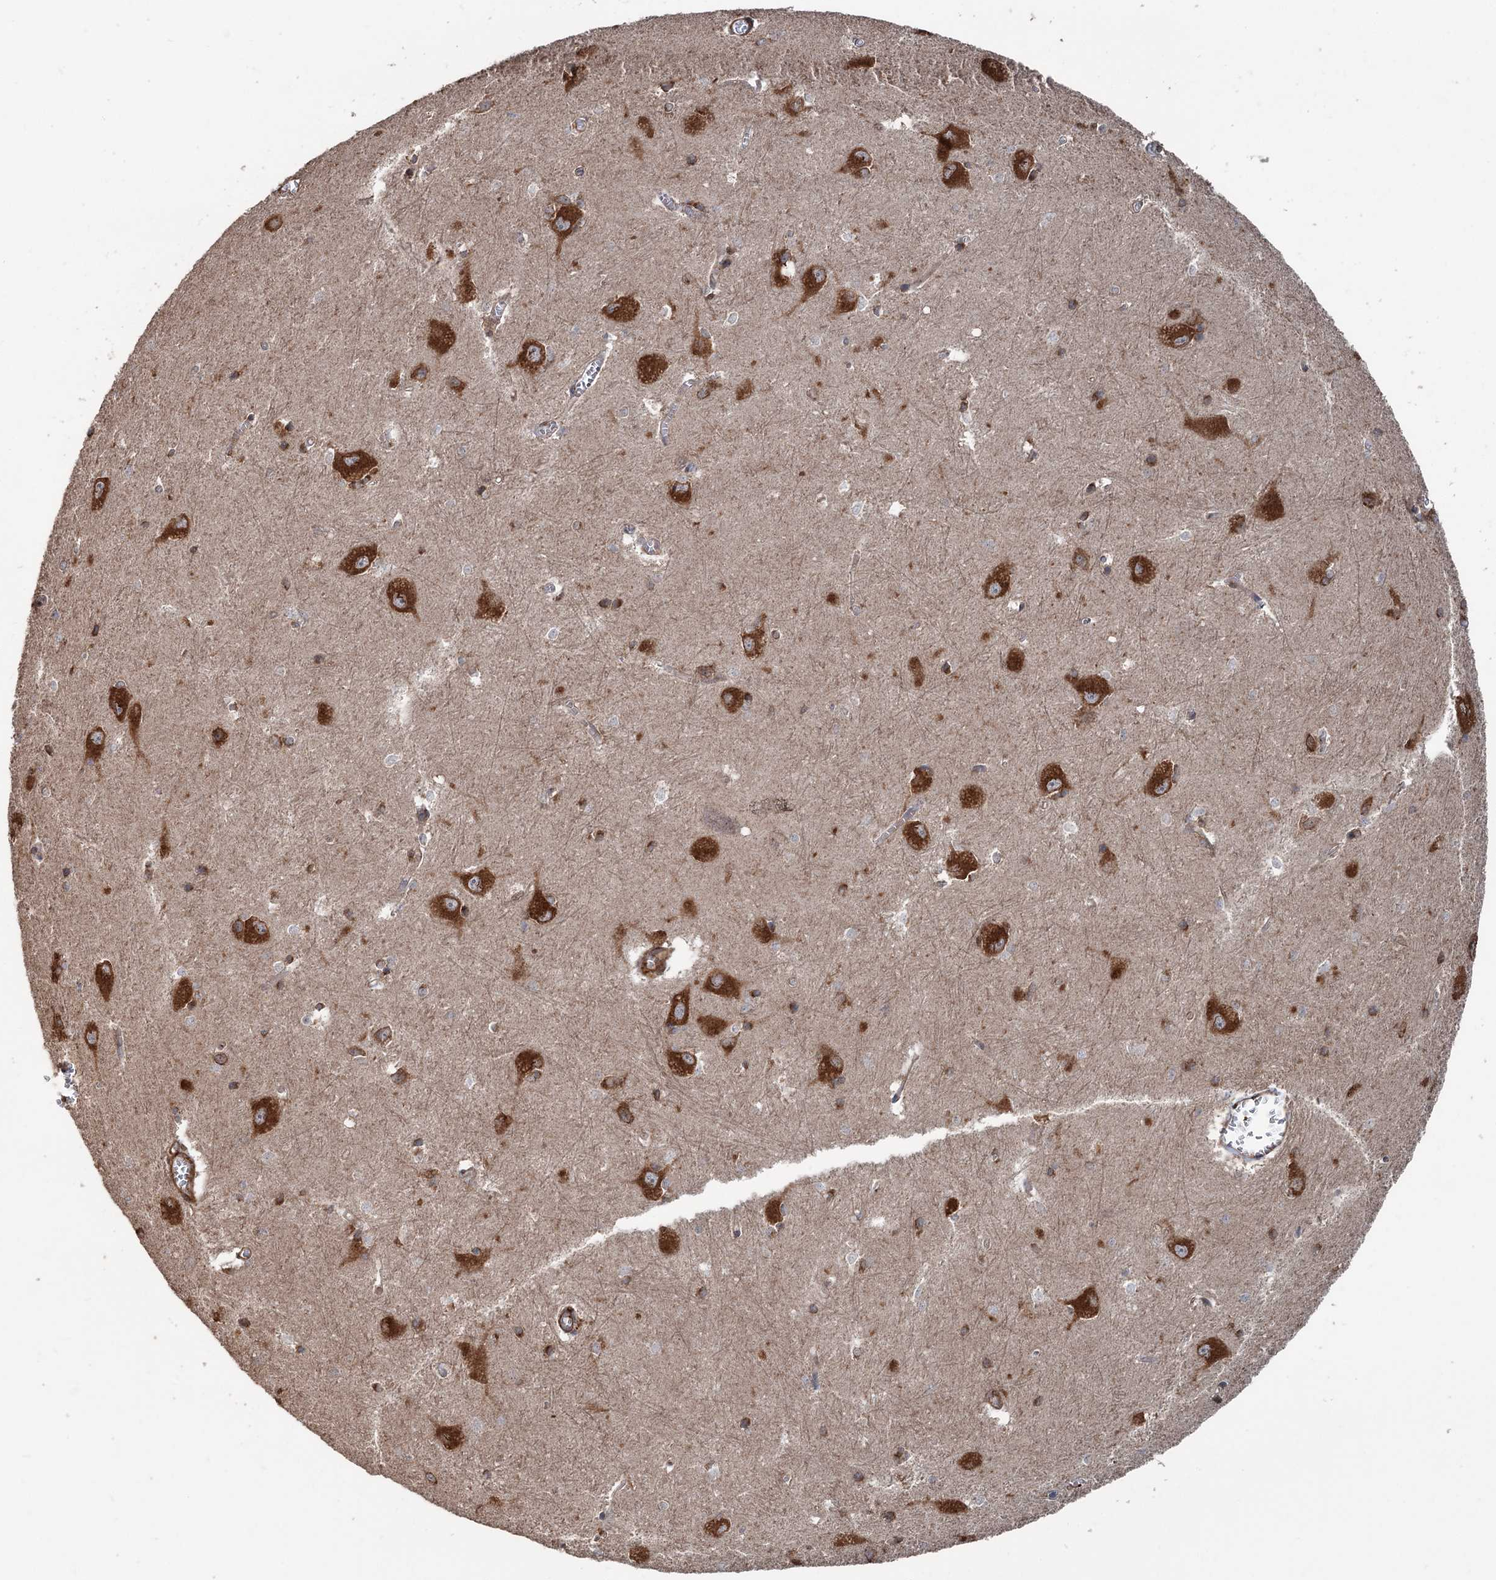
{"staining": {"intensity": "moderate", "quantity": "25%-75%", "location": "cytoplasmic/membranous"}, "tissue": "caudate", "cell_type": "Glial cells", "image_type": "normal", "snomed": [{"axis": "morphology", "description": "Normal tissue, NOS"}, {"axis": "topography", "description": "Lateral ventricle wall"}], "caption": "Immunohistochemical staining of normal caudate shows moderate cytoplasmic/membranous protein positivity in approximately 25%-75% of glial cells.", "gene": "RNF214", "patient": {"sex": "male", "age": 37}}